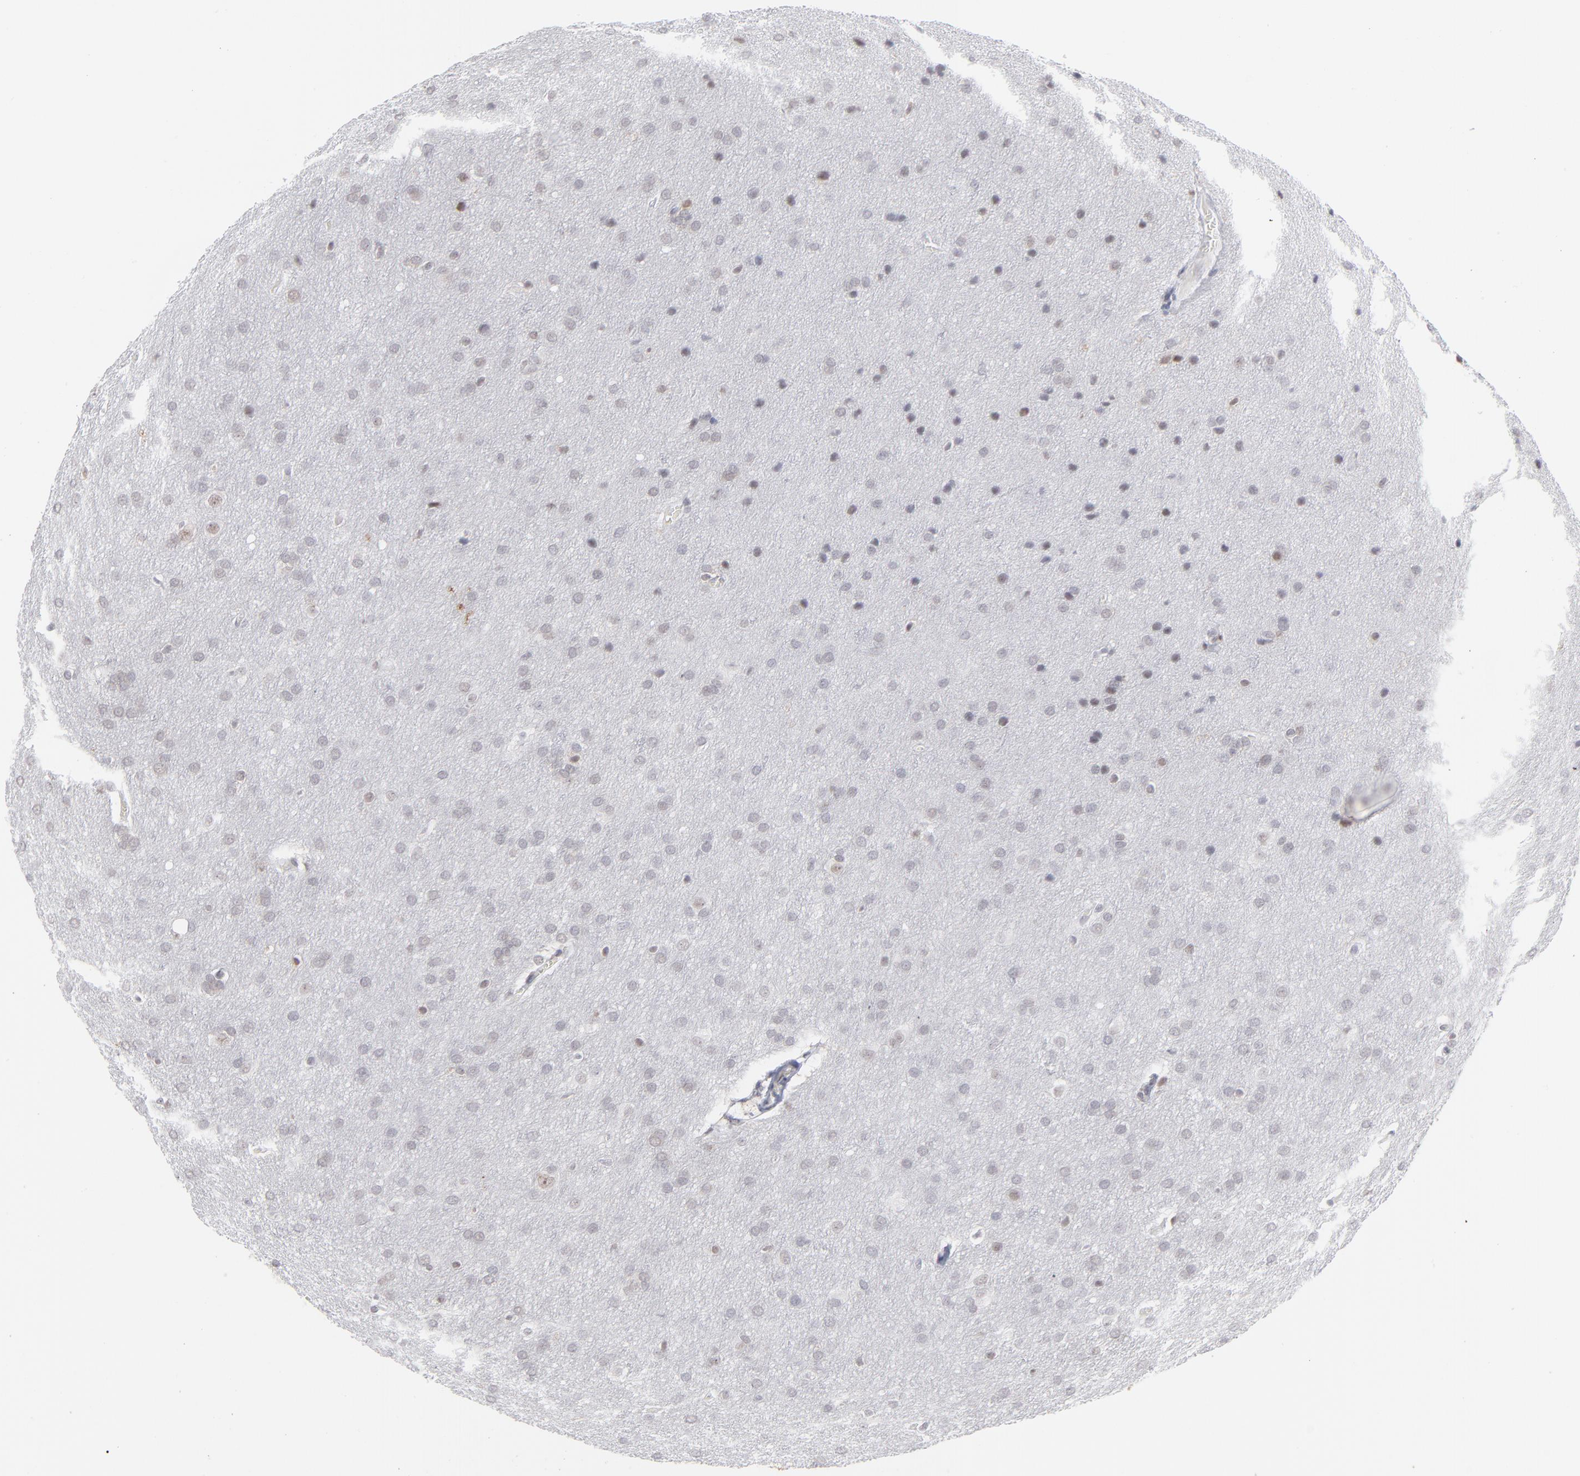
{"staining": {"intensity": "negative", "quantity": "none", "location": "none"}, "tissue": "glioma", "cell_type": "Tumor cells", "image_type": "cancer", "snomed": [{"axis": "morphology", "description": "Glioma, malignant, Low grade"}, {"axis": "topography", "description": "Brain"}], "caption": "This is an IHC histopathology image of human glioma. There is no positivity in tumor cells.", "gene": "CCR2", "patient": {"sex": "female", "age": 32}}